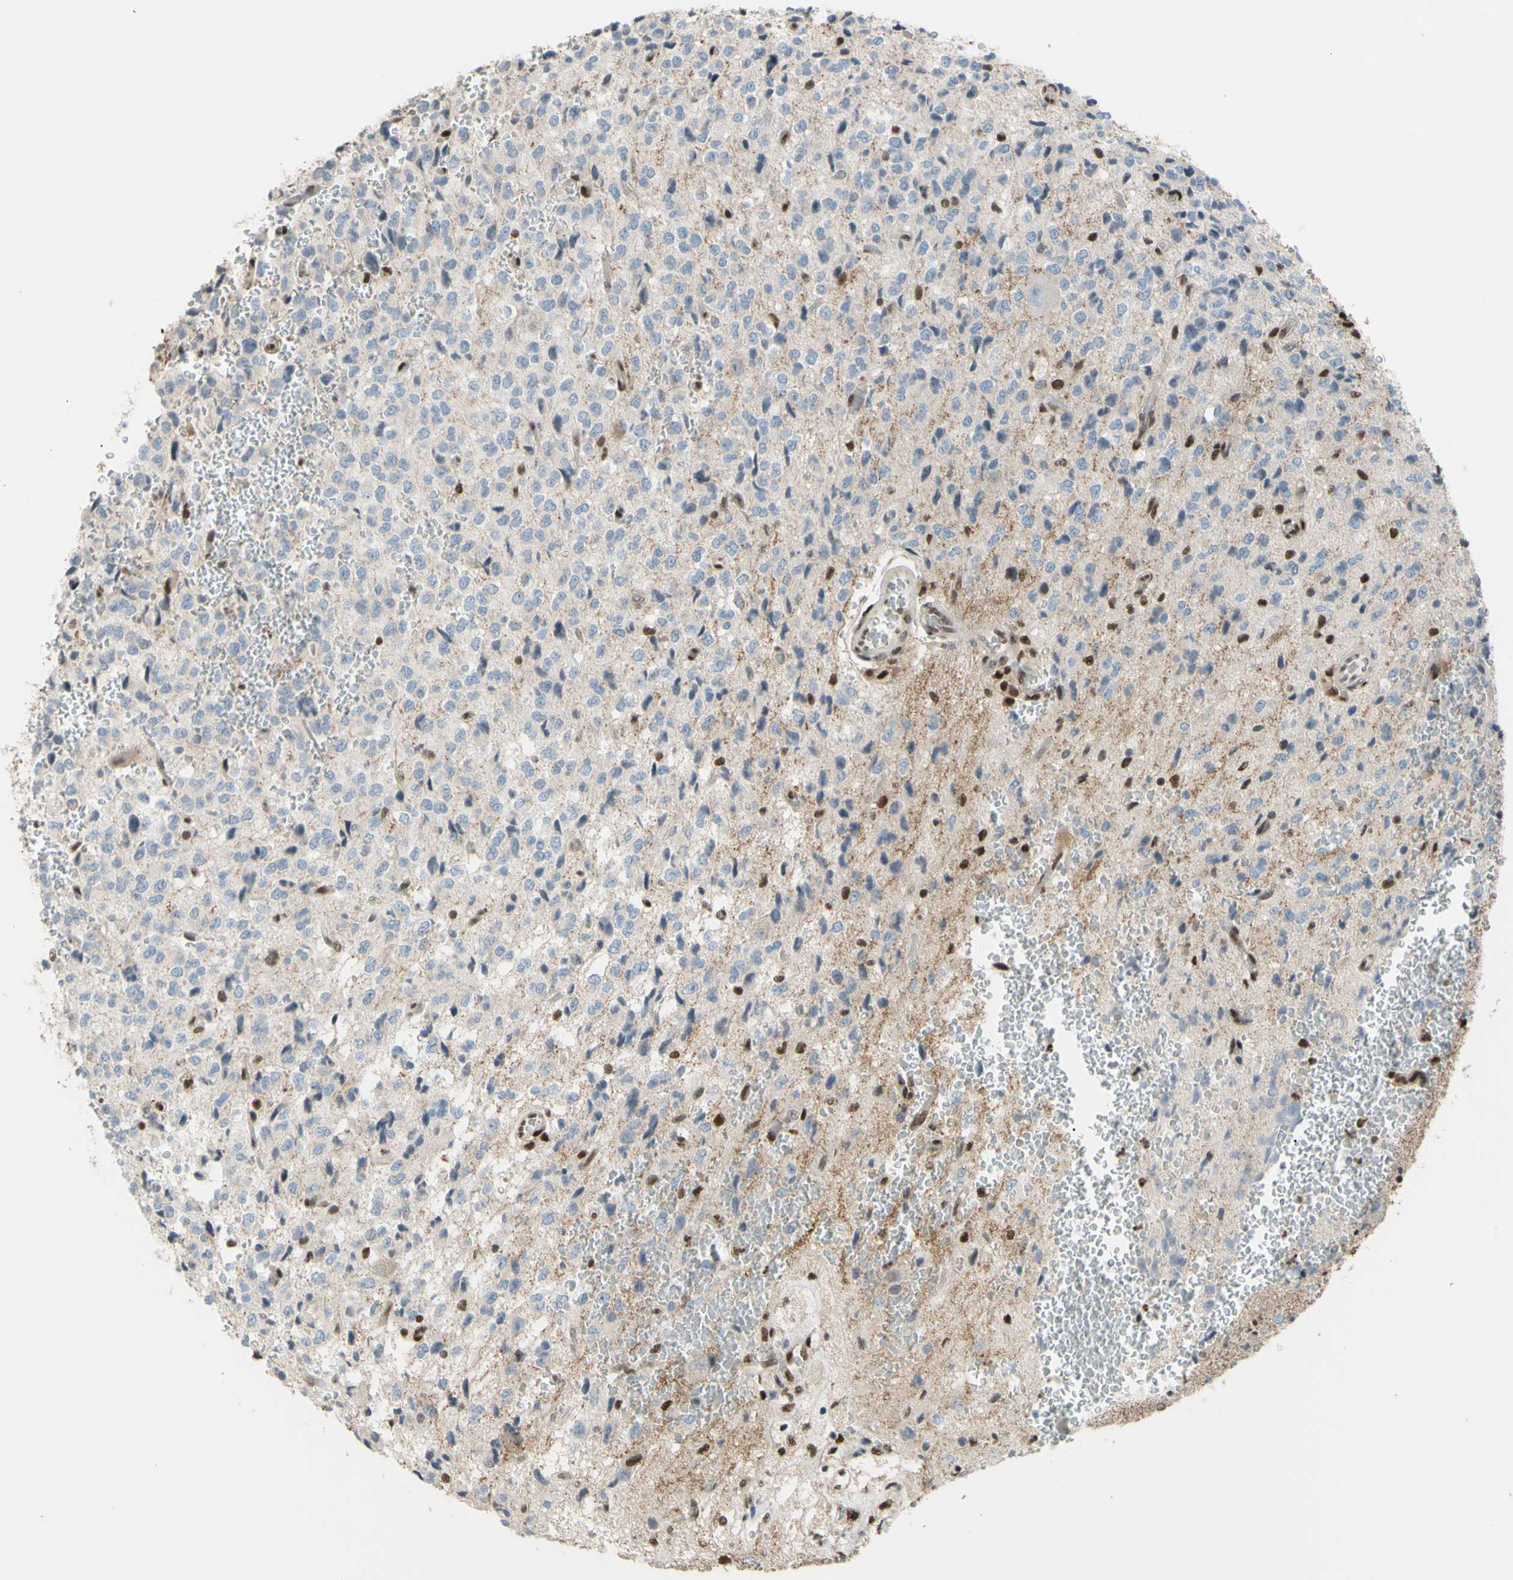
{"staining": {"intensity": "weak", "quantity": ">75%", "location": "cytoplasmic/membranous"}, "tissue": "glioma", "cell_type": "Tumor cells", "image_type": "cancer", "snomed": [{"axis": "morphology", "description": "Glioma, malignant, High grade"}, {"axis": "topography", "description": "pancreas cauda"}], "caption": "A brown stain highlights weak cytoplasmic/membranous expression of a protein in human glioma tumor cells. (Stains: DAB (3,3'-diaminobenzidine) in brown, nuclei in blue, Microscopy: brightfield microscopy at high magnification).", "gene": "FKBP5", "patient": {"sex": "male", "age": 60}}